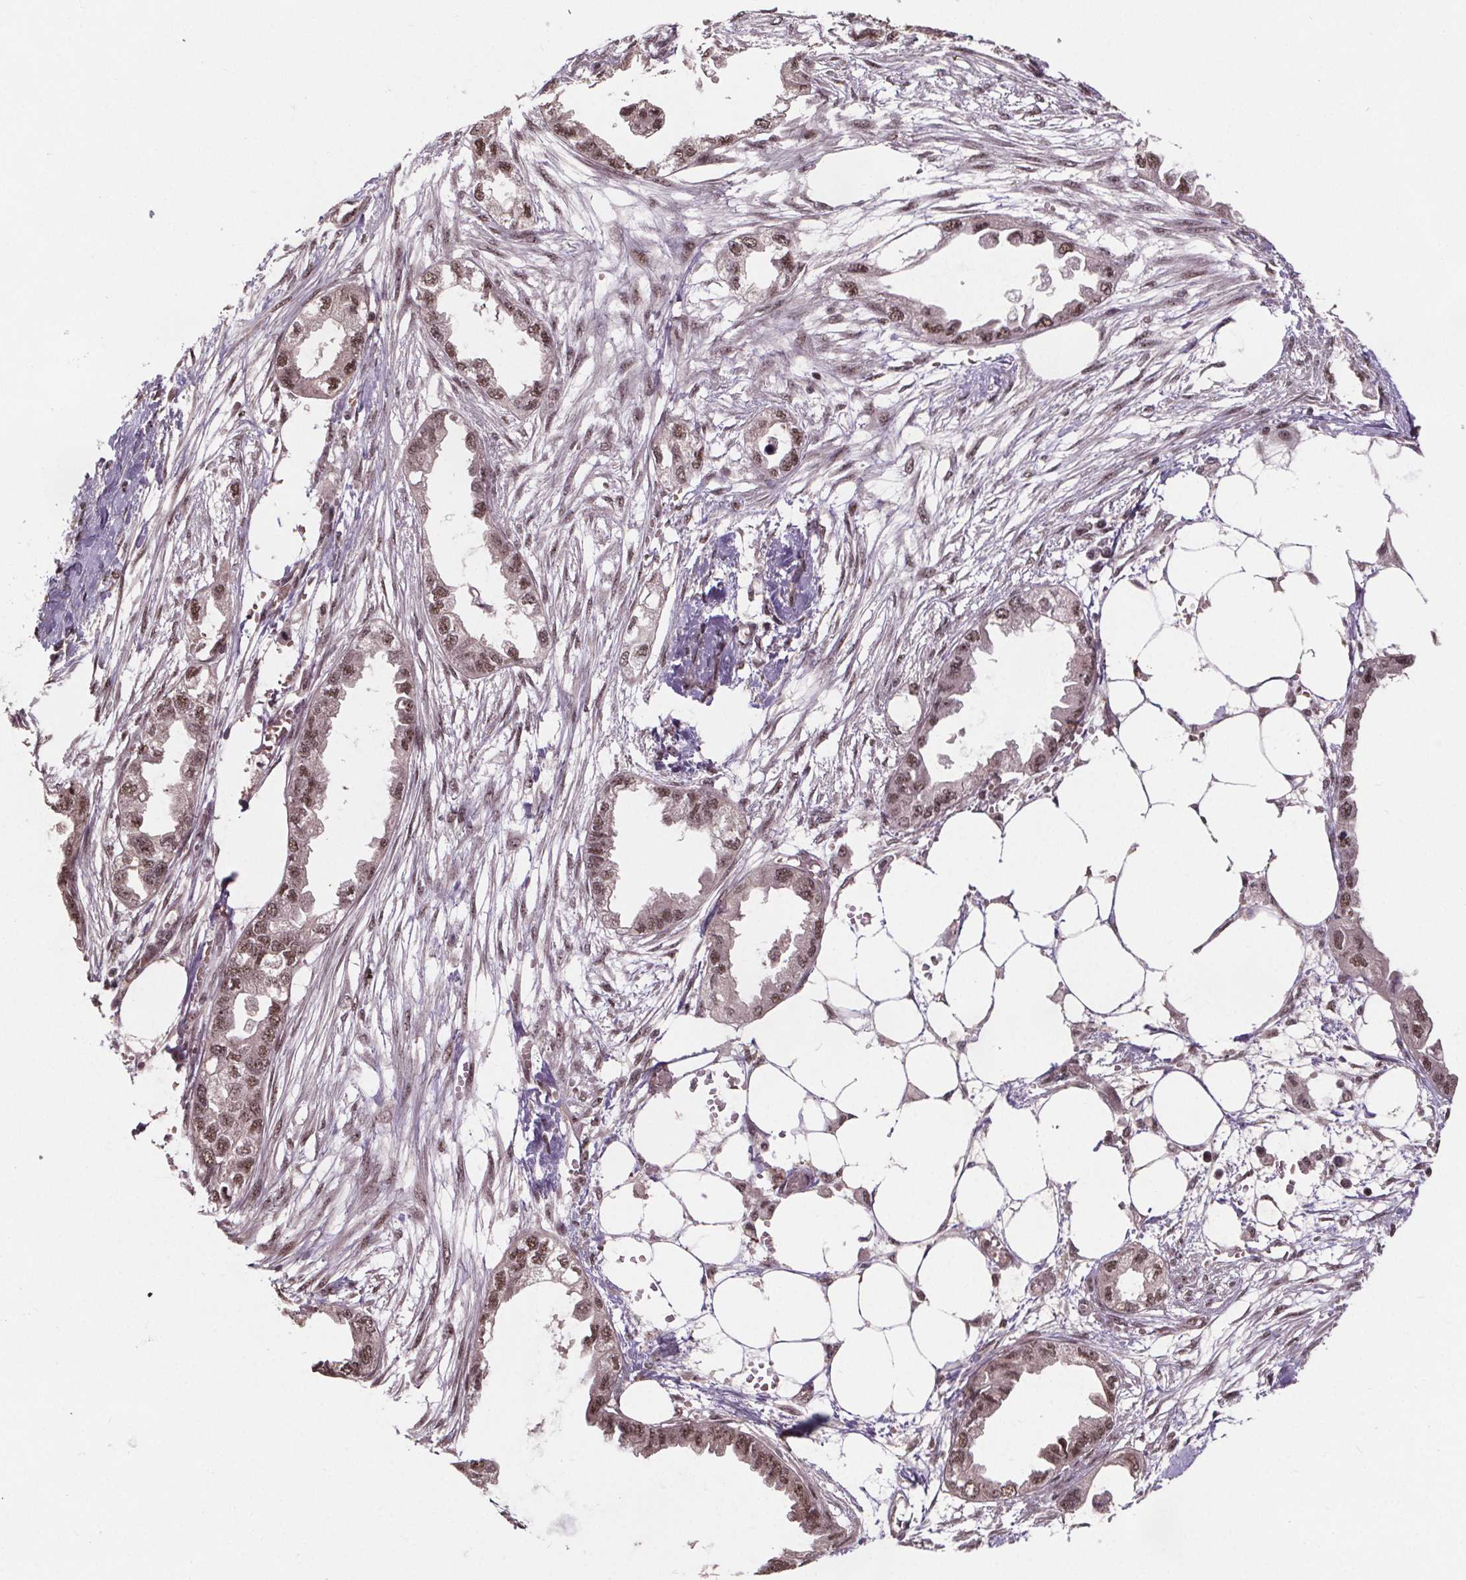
{"staining": {"intensity": "moderate", "quantity": ">75%", "location": "nuclear"}, "tissue": "endometrial cancer", "cell_type": "Tumor cells", "image_type": "cancer", "snomed": [{"axis": "morphology", "description": "Adenocarcinoma, NOS"}, {"axis": "morphology", "description": "Adenocarcinoma, metastatic, NOS"}, {"axis": "topography", "description": "Adipose tissue"}, {"axis": "topography", "description": "Endometrium"}], "caption": "Immunohistochemistry (IHC) histopathology image of metastatic adenocarcinoma (endometrial) stained for a protein (brown), which demonstrates medium levels of moderate nuclear expression in approximately >75% of tumor cells.", "gene": "JARID2", "patient": {"sex": "female", "age": 67}}